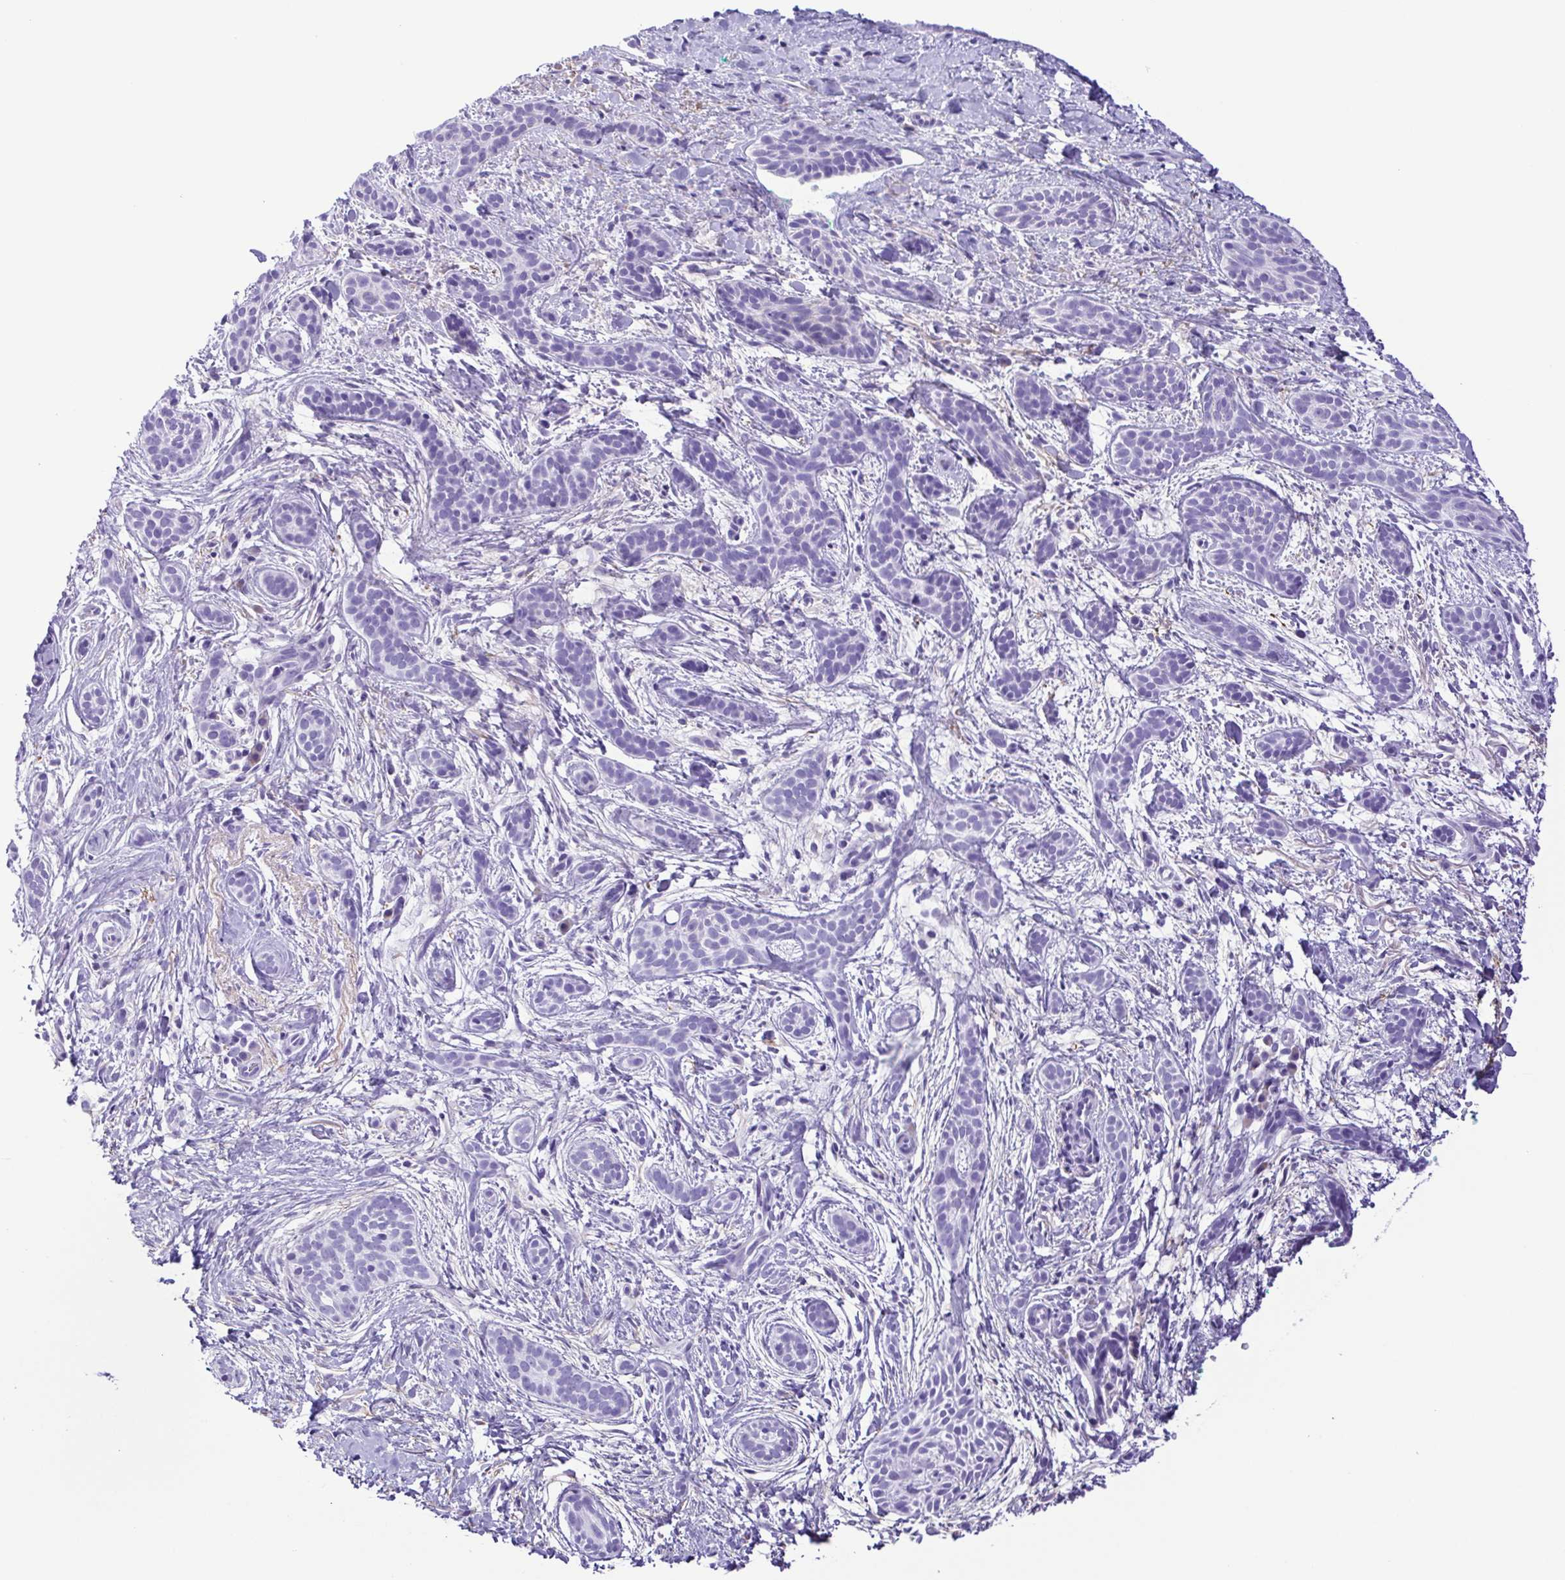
{"staining": {"intensity": "negative", "quantity": "none", "location": "none"}, "tissue": "skin cancer", "cell_type": "Tumor cells", "image_type": "cancer", "snomed": [{"axis": "morphology", "description": "Basal cell carcinoma"}, {"axis": "topography", "description": "Skin"}], "caption": "Basal cell carcinoma (skin) was stained to show a protein in brown. There is no significant staining in tumor cells.", "gene": "PAK3", "patient": {"sex": "male", "age": 63}}